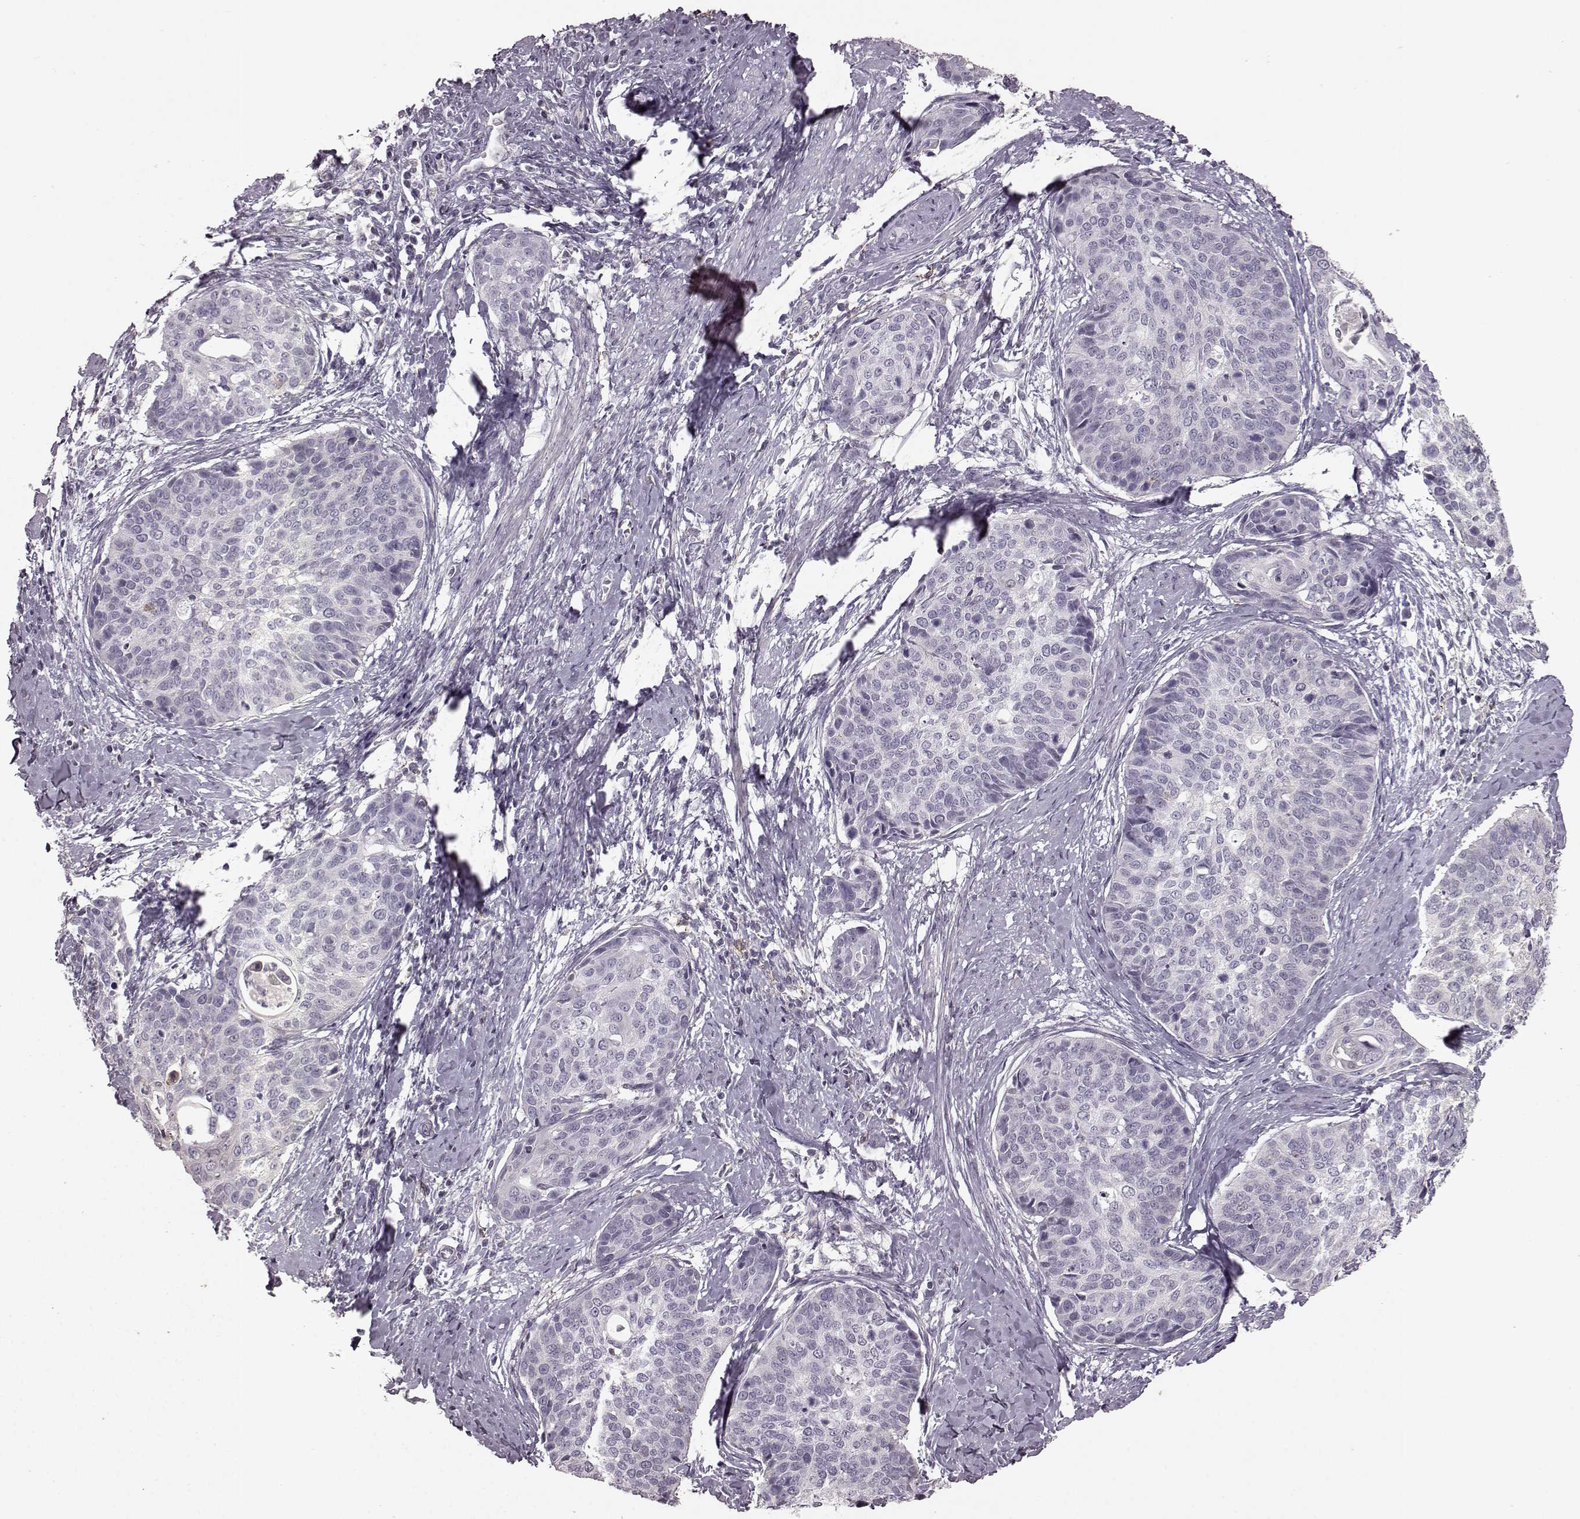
{"staining": {"intensity": "negative", "quantity": "none", "location": "none"}, "tissue": "cervical cancer", "cell_type": "Tumor cells", "image_type": "cancer", "snomed": [{"axis": "morphology", "description": "Squamous cell carcinoma, NOS"}, {"axis": "topography", "description": "Cervix"}], "caption": "Image shows no significant protein staining in tumor cells of cervical squamous cell carcinoma.", "gene": "PDCD1", "patient": {"sex": "female", "age": 69}}